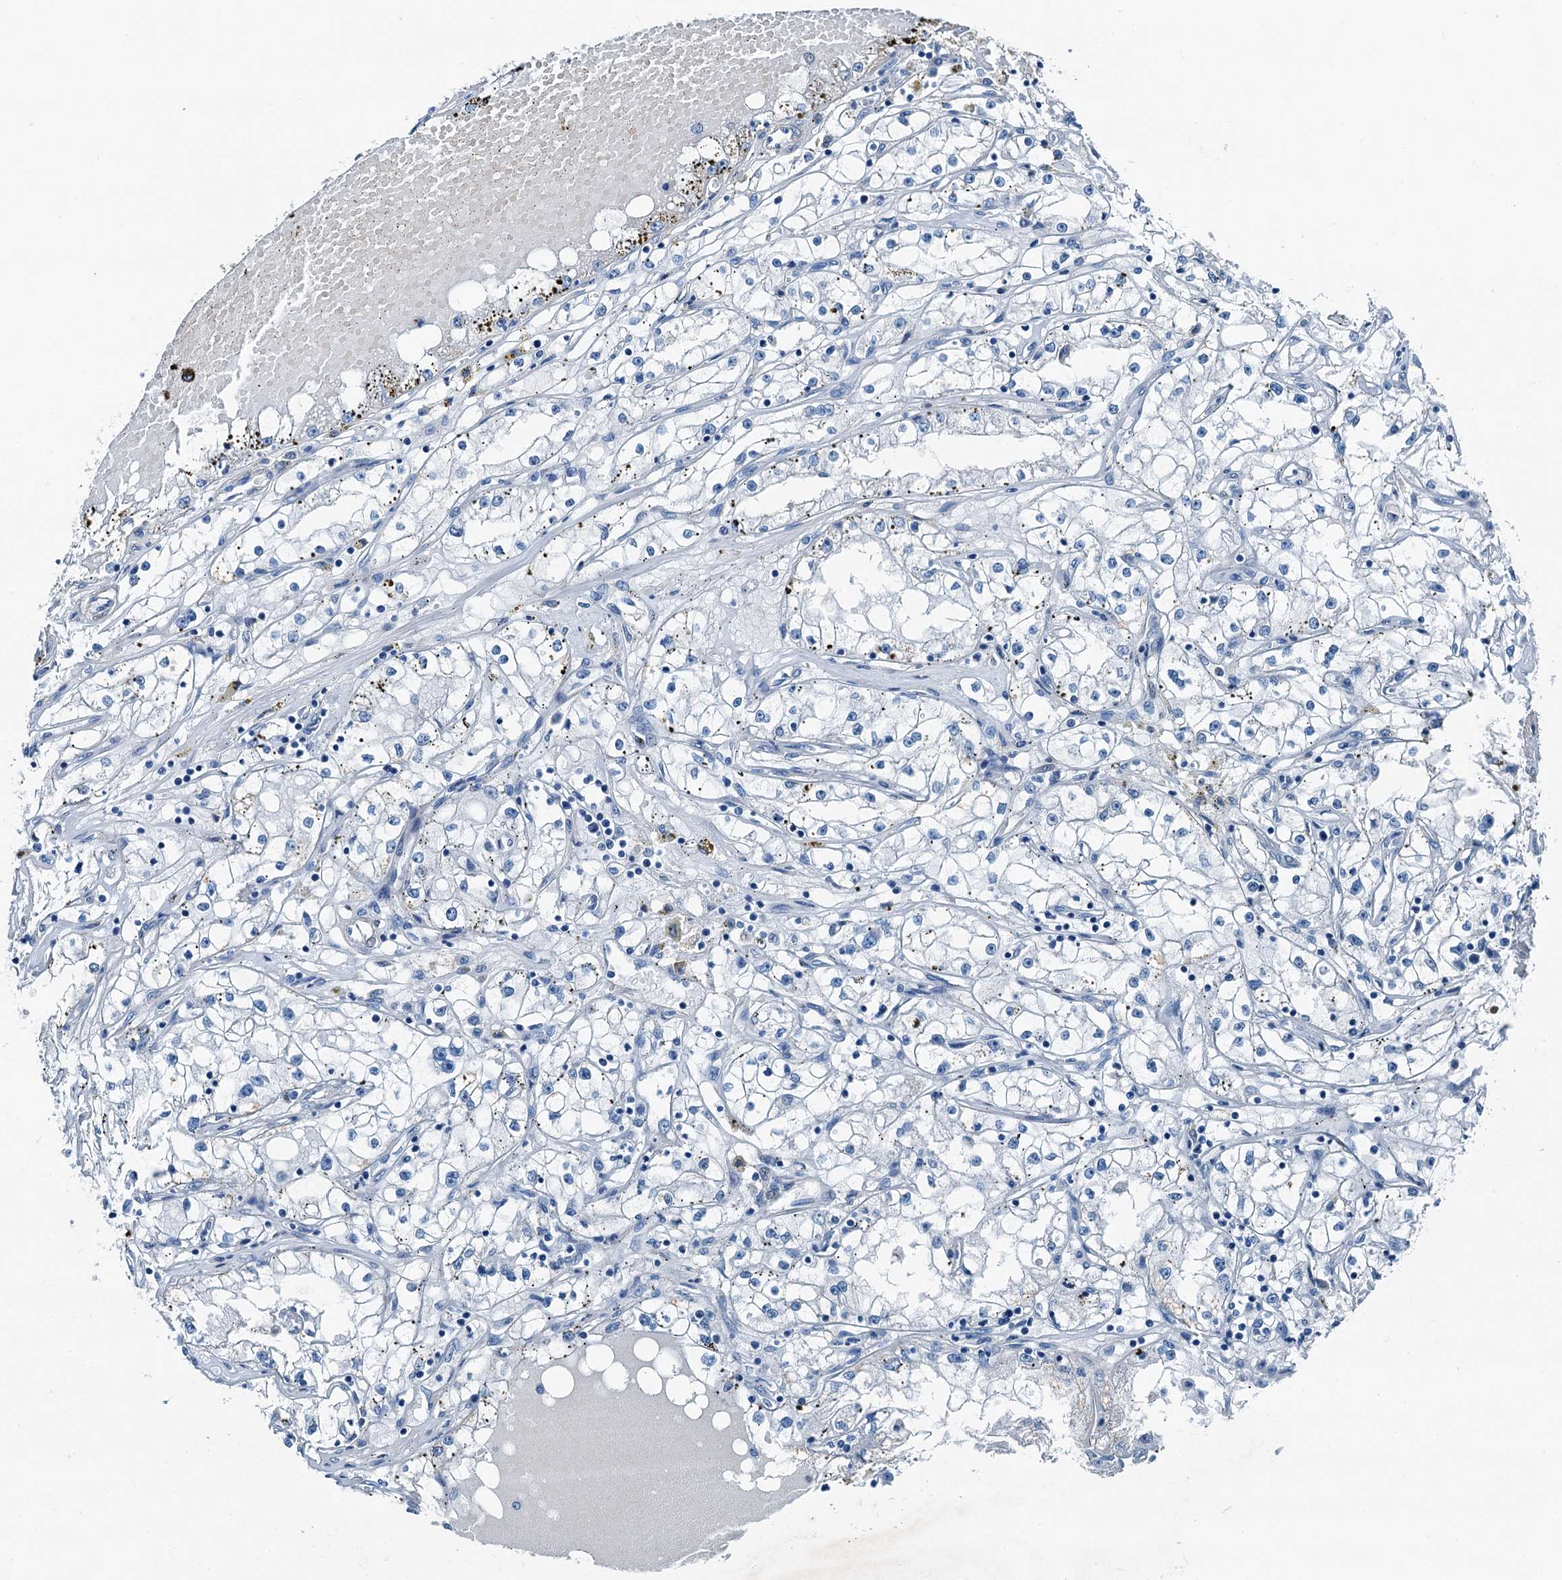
{"staining": {"intensity": "negative", "quantity": "none", "location": "none"}, "tissue": "renal cancer", "cell_type": "Tumor cells", "image_type": "cancer", "snomed": [{"axis": "morphology", "description": "Adenocarcinoma, NOS"}, {"axis": "topography", "description": "Kidney"}], "caption": "DAB (3,3'-diaminobenzidine) immunohistochemical staining of renal cancer shows no significant expression in tumor cells. (Brightfield microscopy of DAB (3,3'-diaminobenzidine) IHC at high magnification).", "gene": "RAB3IL1", "patient": {"sex": "male", "age": 56}}